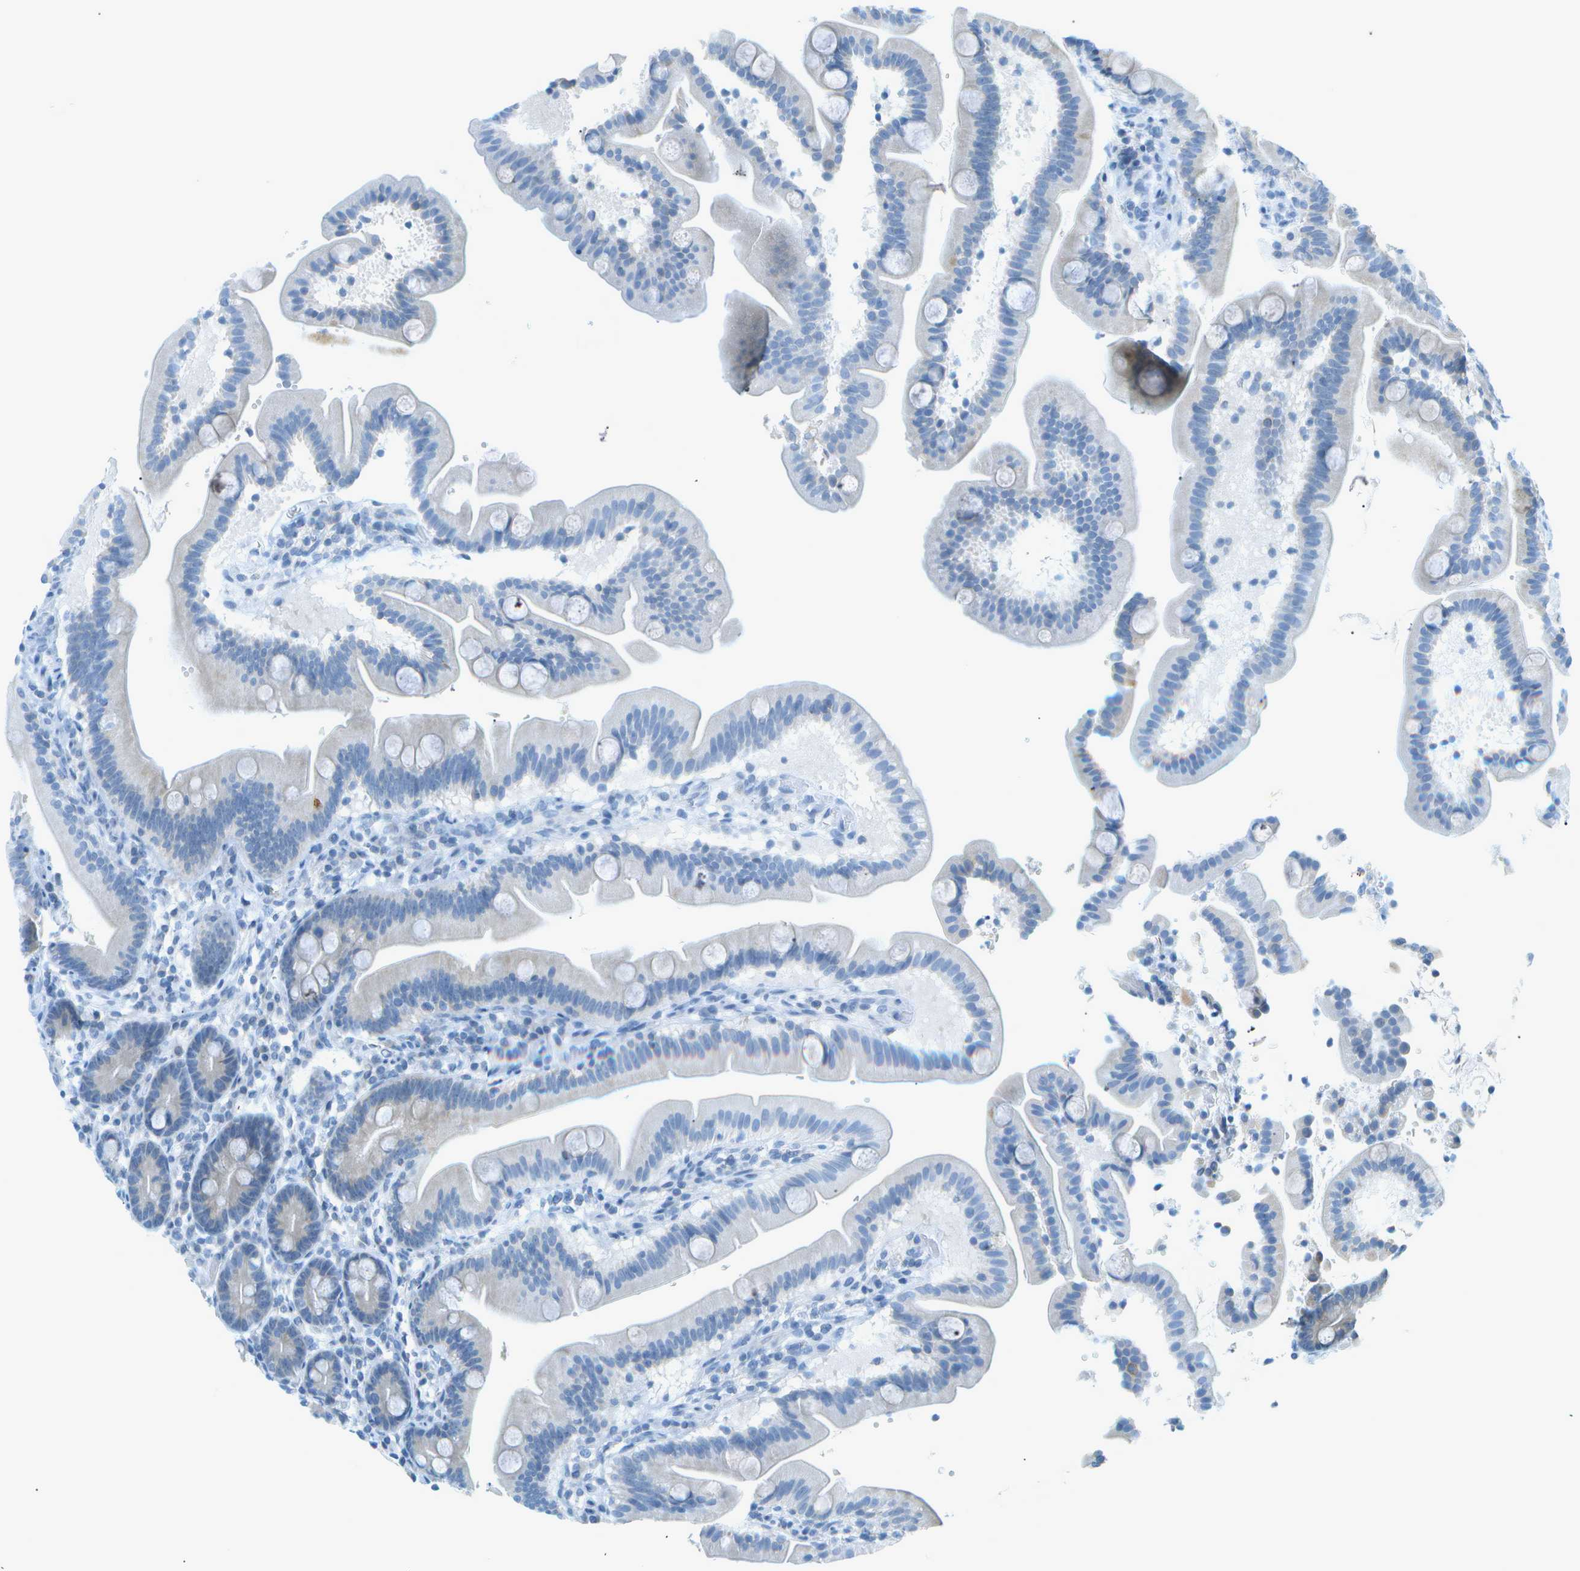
{"staining": {"intensity": "negative", "quantity": "none", "location": "none"}, "tissue": "duodenum", "cell_type": "Glandular cells", "image_type": "normal", "snomed": [{"axis": "morphology", "description": "Normal tissue, NOS"}, {"axis": "topography", "description": "Duodenum"}], "caption": "Glandular cells show no significant protein expression in benign duodenum. Nuclei are stained in blue.", "gene": "SMYD5", "patient": {"sex": "male", "age": 54}}